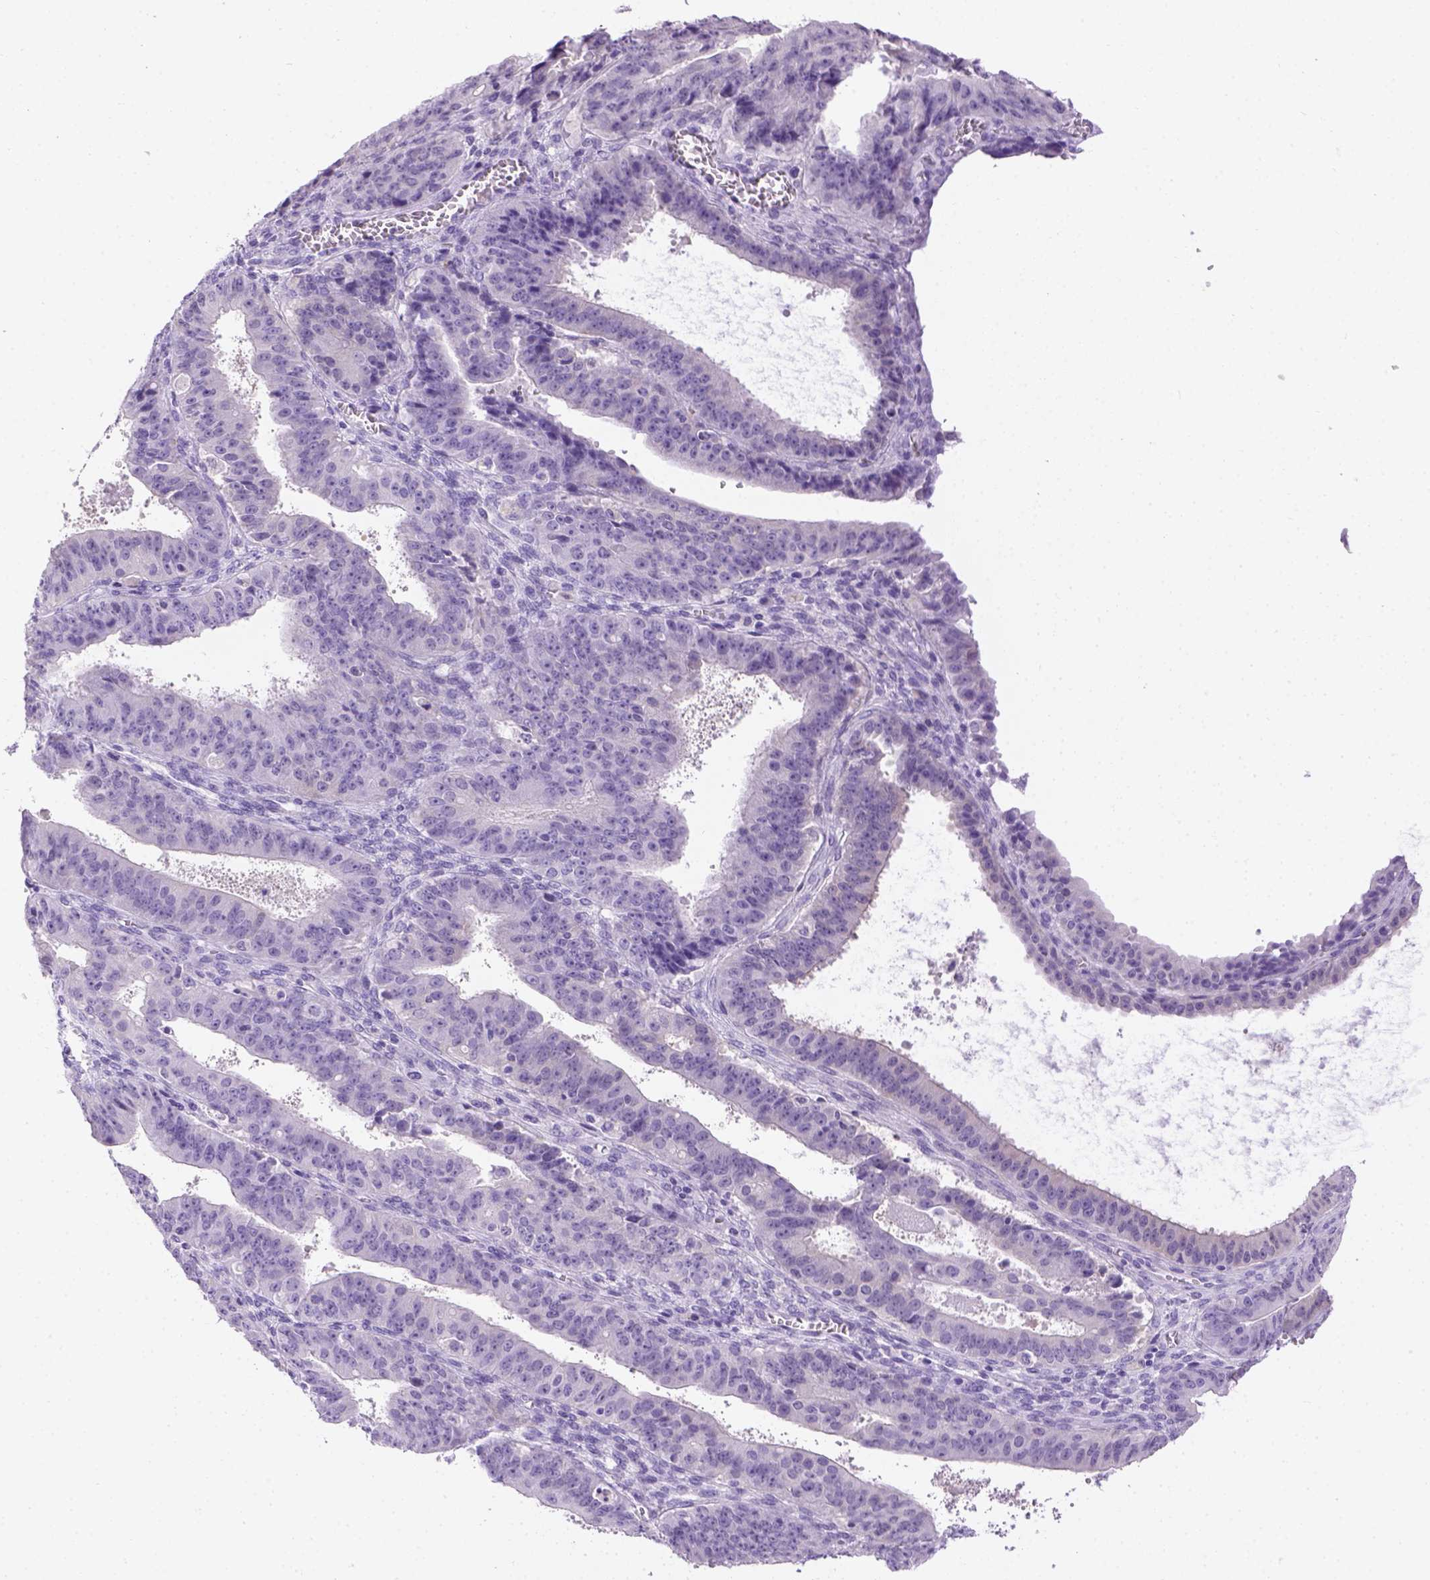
{"staining": {"intensity": "negative", "quantity": "none", "location": "none"}, "tissue": "ovarian cancer", "cell_type": "Tumor cells", "image_type": "cancer", "snomed": [{"axis": "morphology", "description": "Carcinoma, endometroid"}, {"axis": "topography", "description": "Ovary"}], "caption": "Immunohistochemistry histopathology image of neoplastic tissue: human ovarian endometroid carcinoma stained with DAB (3,3'-diaminobenzidine) shows no significant protein staining in tumor cells.", "gene": "TMEM38A", "patient": {"sex": "female", "age": 42}}